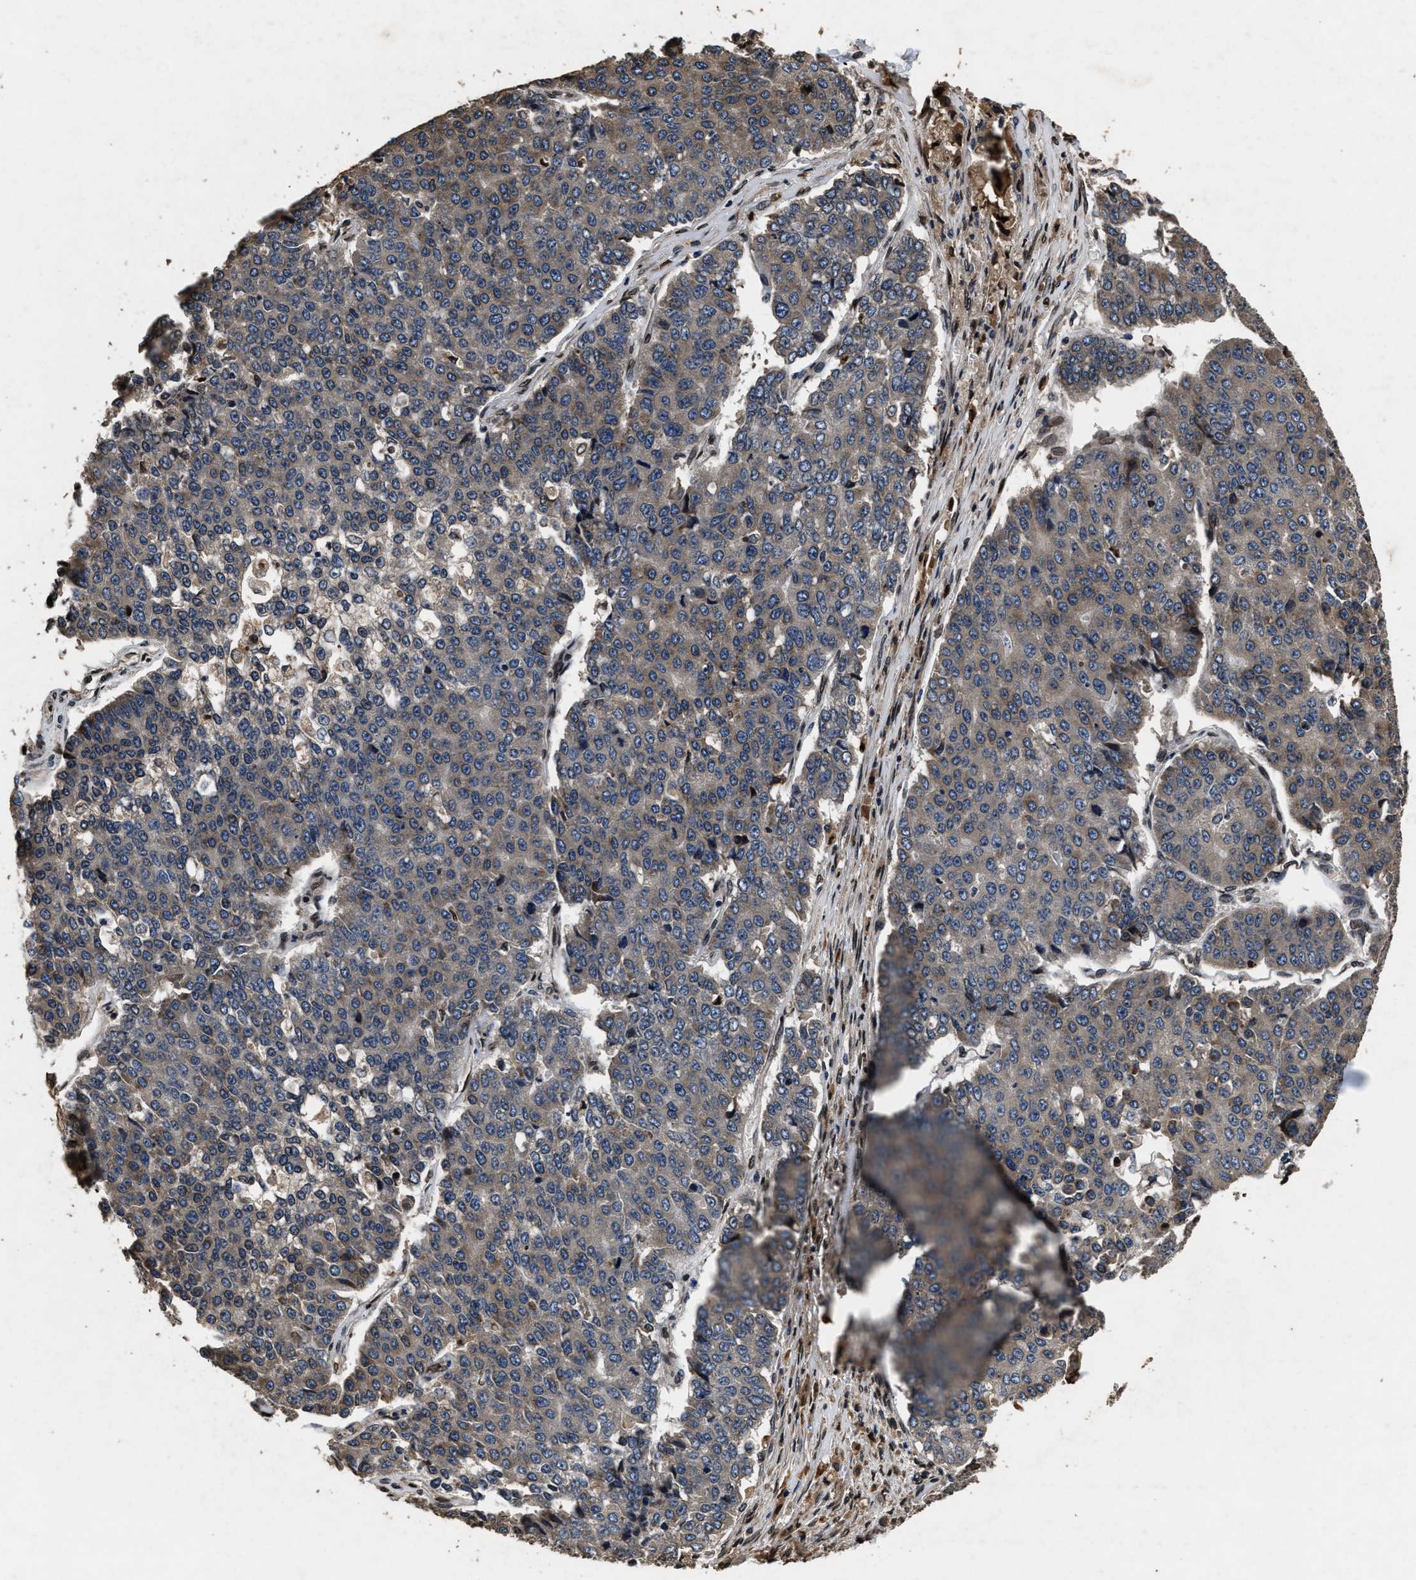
{"staining": {"intensity": "weak", "quantity": "25%-75%", "location": "cytoplasmic/membranous"}, "tissue": "pancreatic cancer", "cell_type": "Tumor cells", "image_type": "cancer", "snomed": [{"axis": "morphology", "description": "Adenocarcinoma, NOS"}, {"axis": "topography", "description": "Pancreas"}], "caption": "Protein staining demonstrates weak cytoplasmic/membranous staining in approximately 25%-75% of tumor cells in pancreatic cancer.", "gene": "ACCS", "patient": {"sex": "male", "age": 50}}